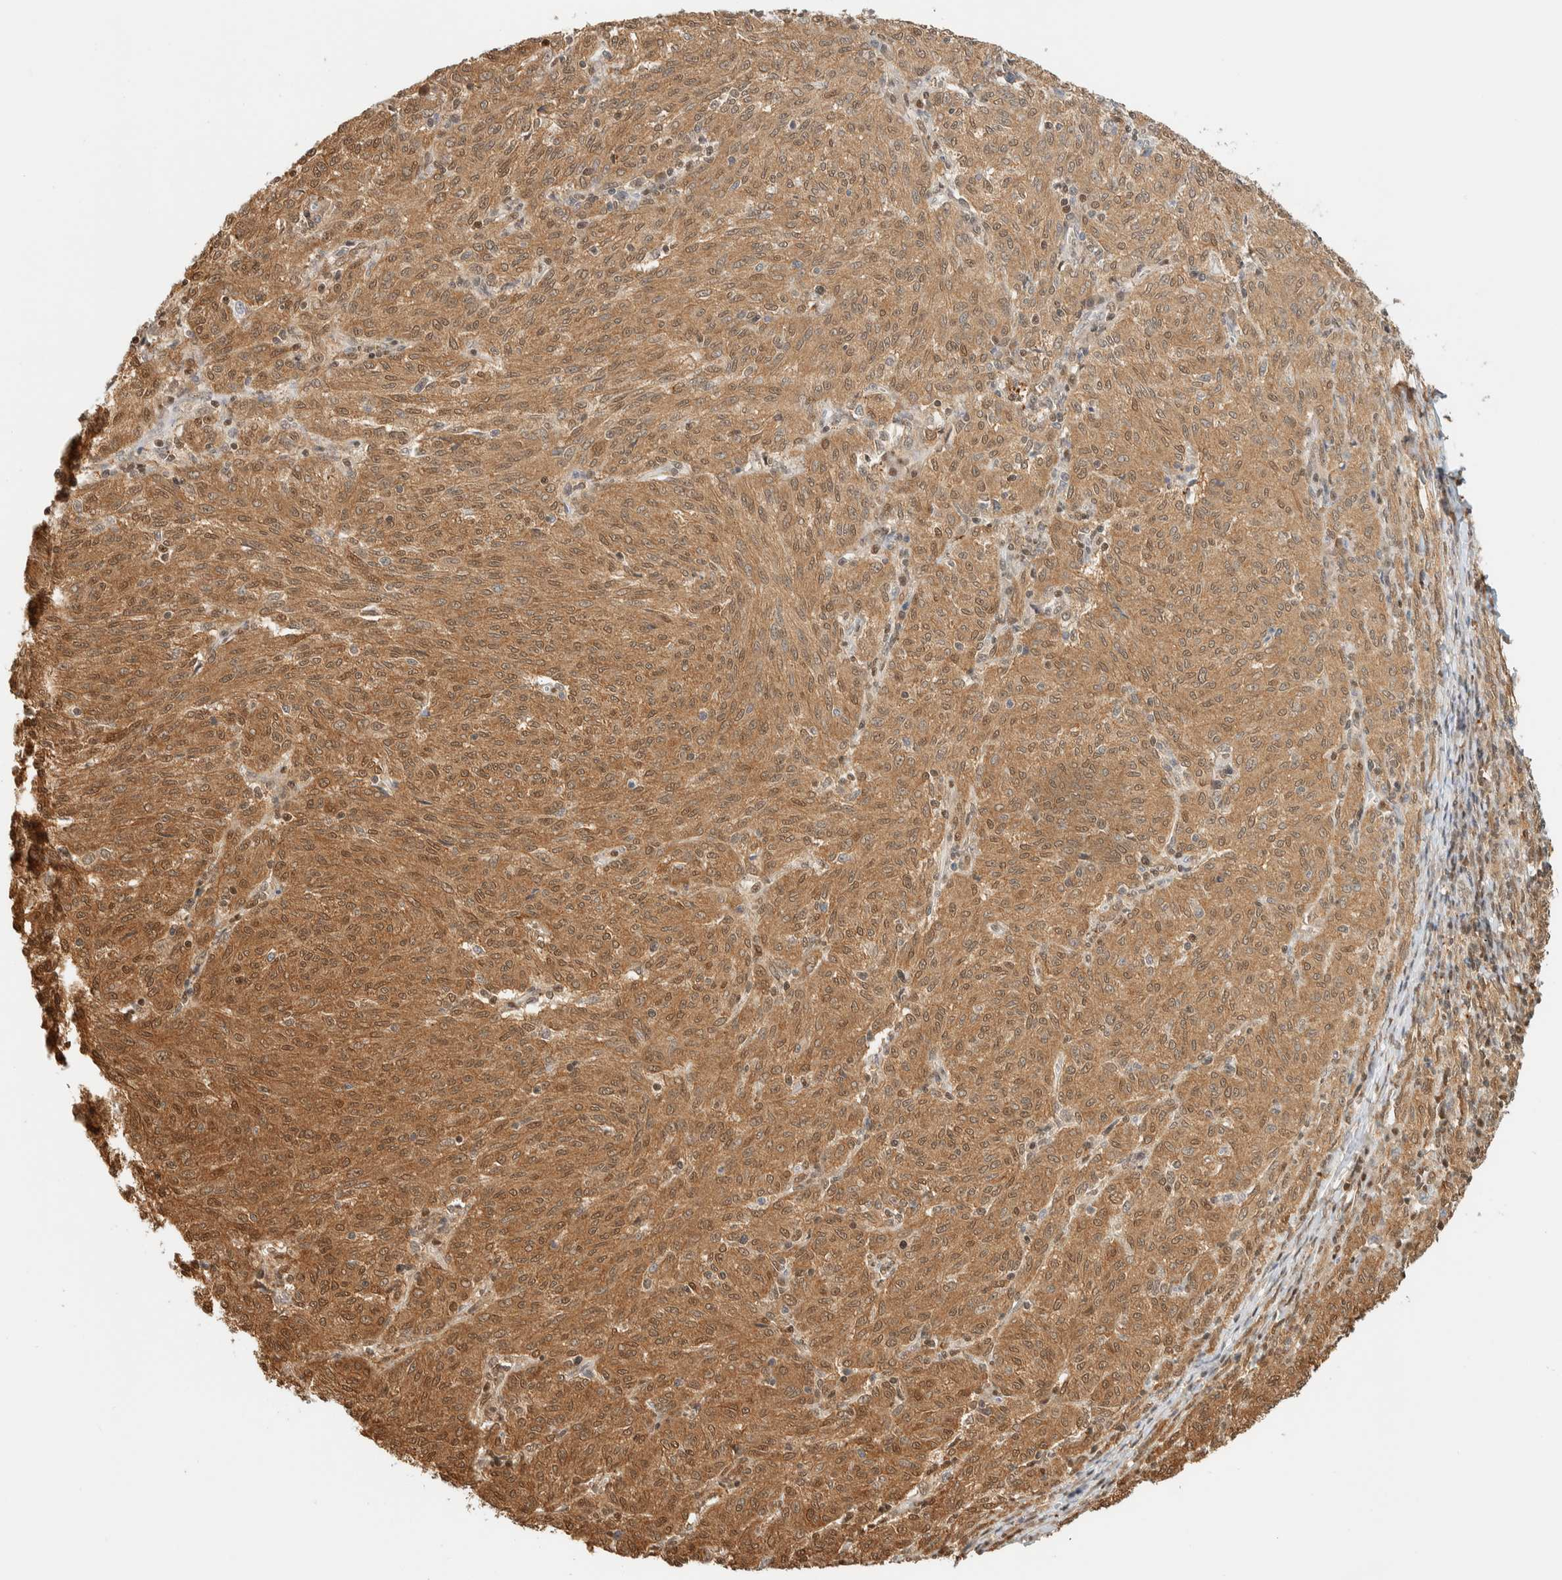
{"staining": {"intensity": "moderate", "quantity": ">75%", "location": "cytoplasmic/membranous"}, "tissue": "melanoma", "cell_type": "Tumor cells", "image_type": "cancer", "snomed": [{"axis": "morphology", "description": "Malignant melanoma, NOS"}, {"axis": "topography", "description": "Skin"}], "caption": "Malignant melanoma stained with IHC displays moderate cytoplasmic/membranous staining in about >75% of tumor cells.", "gene": "ZBTB37", "patient": {"sex": "female", "age": 72}}